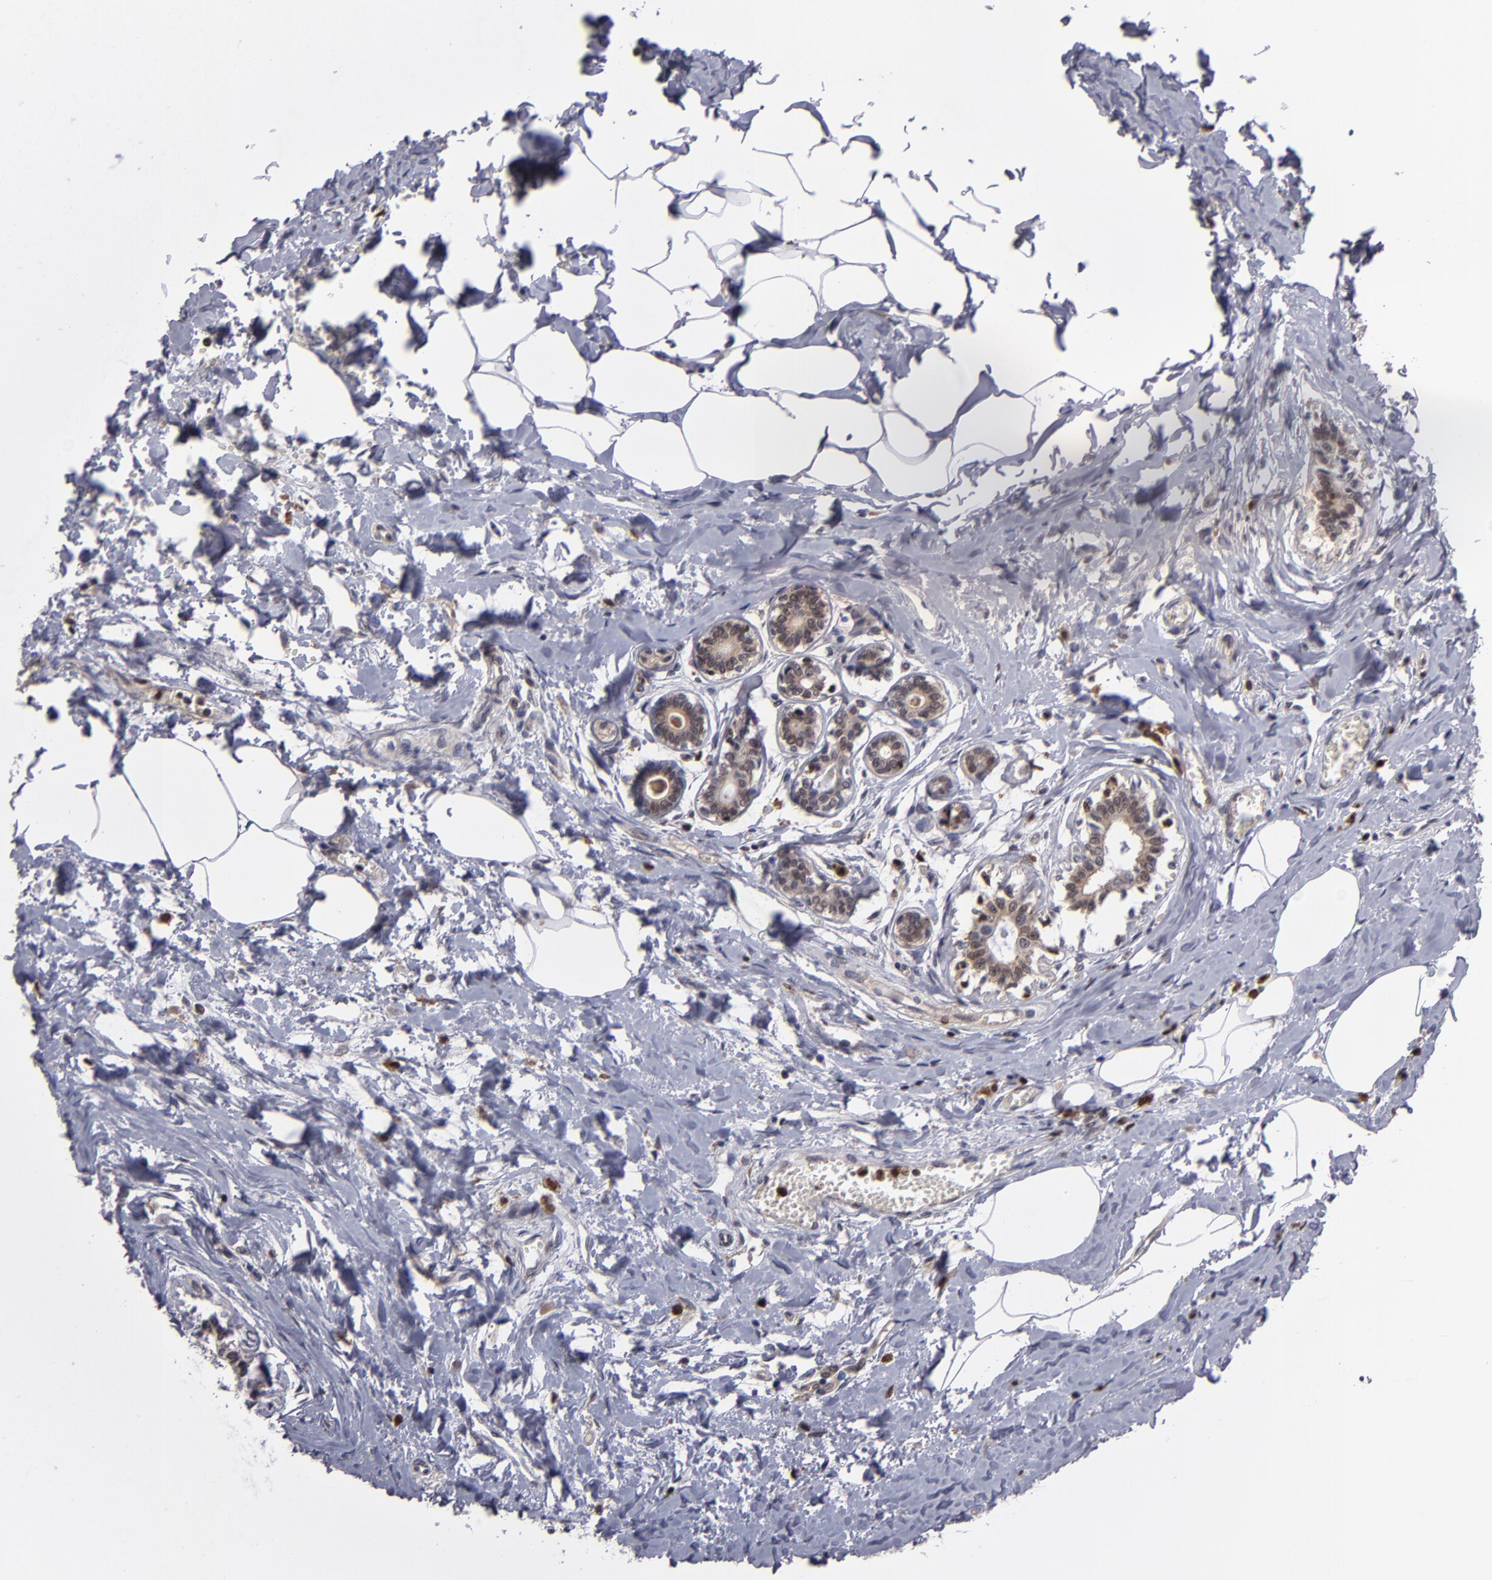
{"staining": {"intensity": "weak", "quantity": ">75%", "location": "cytoplasmic/membranous"}, "tissue": "breast cancer", "cell_type": "Tumor cells", "image_type": "cancer", "snomed": [{"axis": "morphology", "description": "Lobular carcinoma"}, {"axis": "topography", "description": "Breast"}], "caption": "Brown immunohistochemical staining in human breast cancer shows weak cytoplasmic/membranous positivity in about >75% of tumor cells.", "gene": "GRB2", "patient": {"sex": "female", "age": 51}}